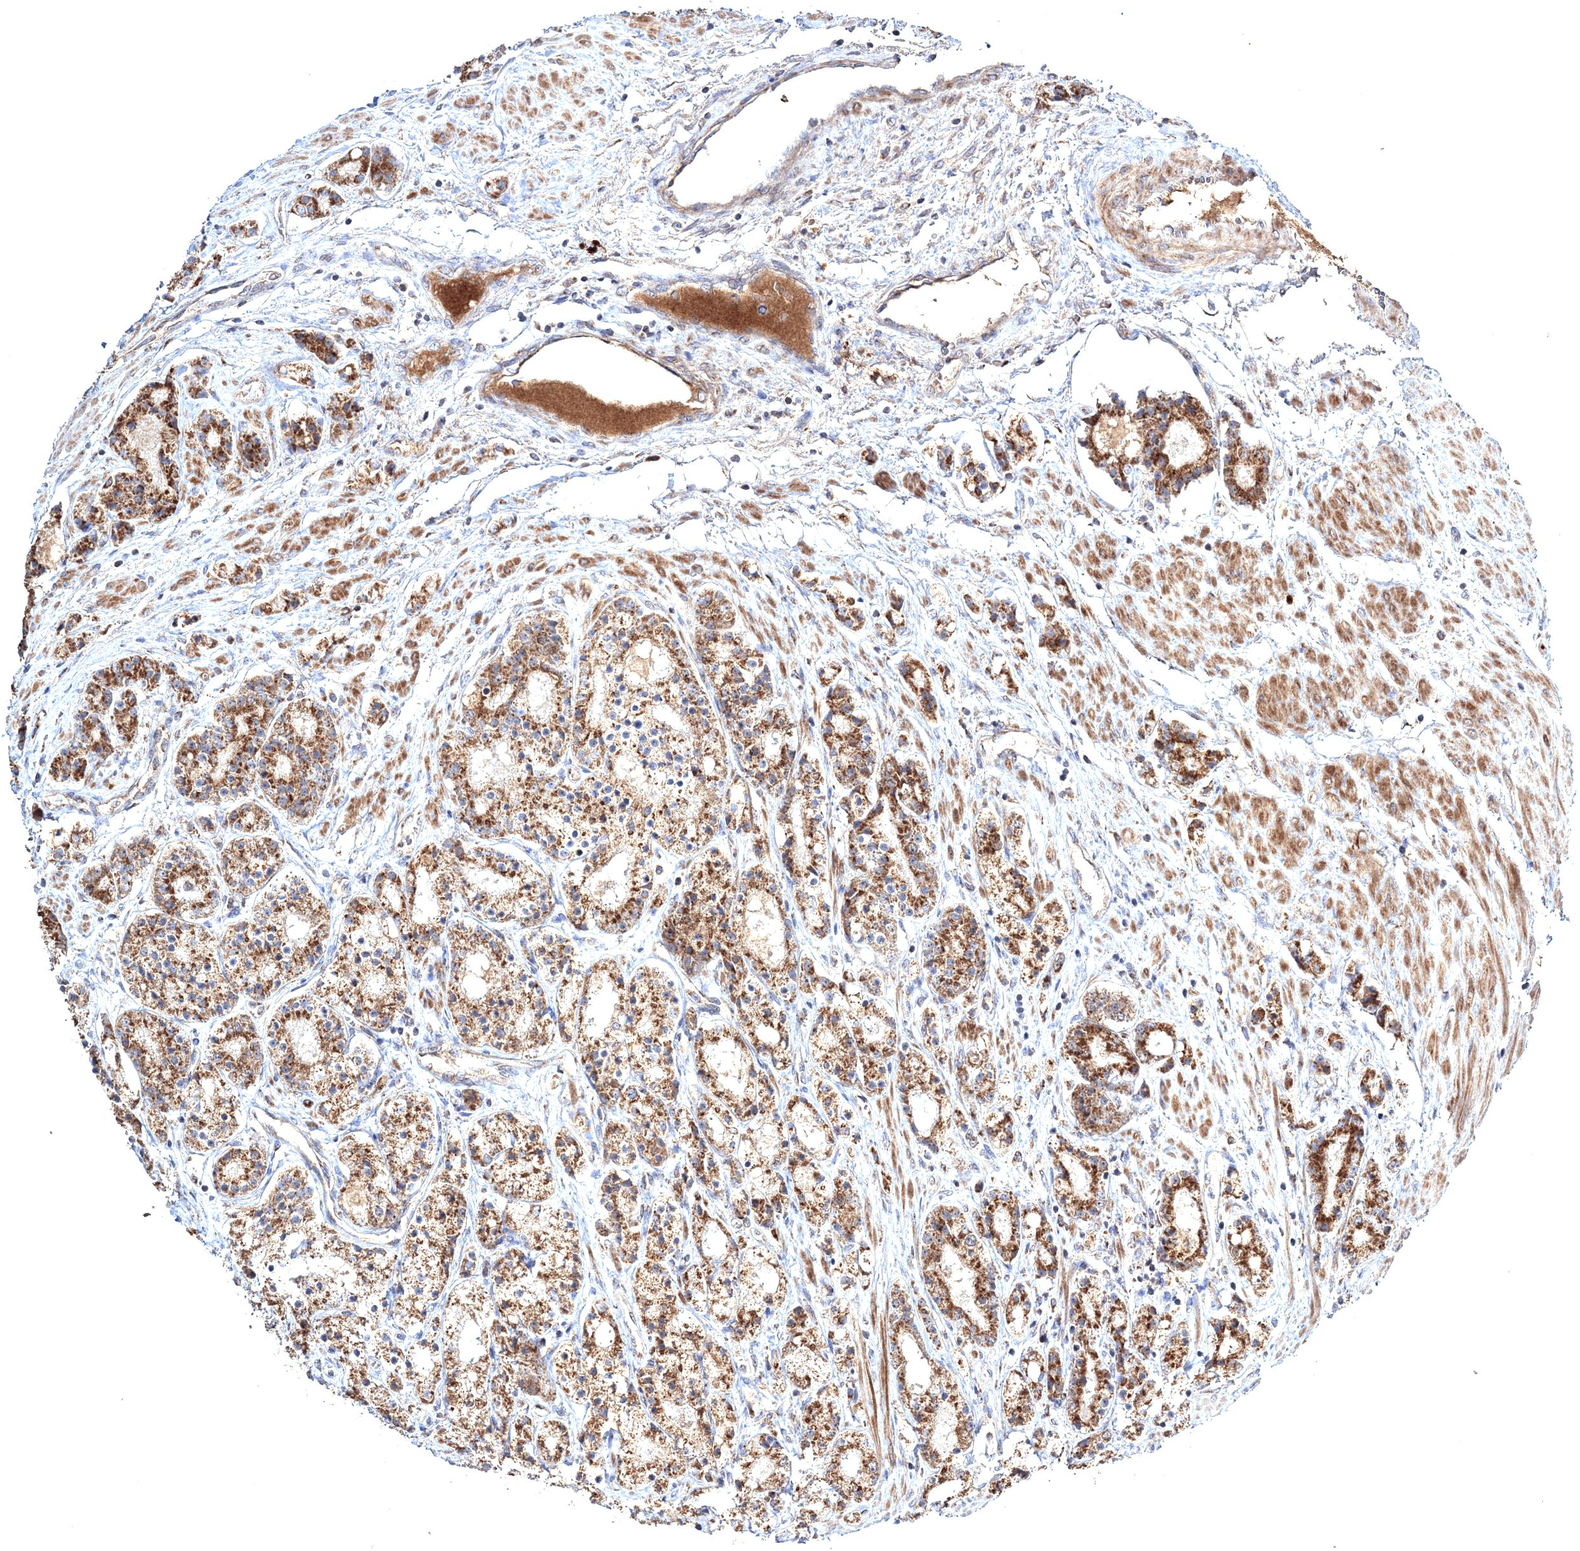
{"staining": {"intensity": "moderate", "quantity": ">75%", "location": "cytoplasmic/membranous"}, "tissue": "prostate cancer", "cell_type": "Tumor cells", "image_type": "cancer", "snomed": [{"axis": "morphology", "description": "Adenocarcinoma, High grade"}, {"axis": "topography", "description": "Prostate"}], "caption": "Human prostate cancer stained for a protein (brown) displays moderate cytoplasmic/membranous positive staining in approximately >75% of tumor cells.", "gene": "PEX13", "patient": {"sex": "male", "age": 60}}